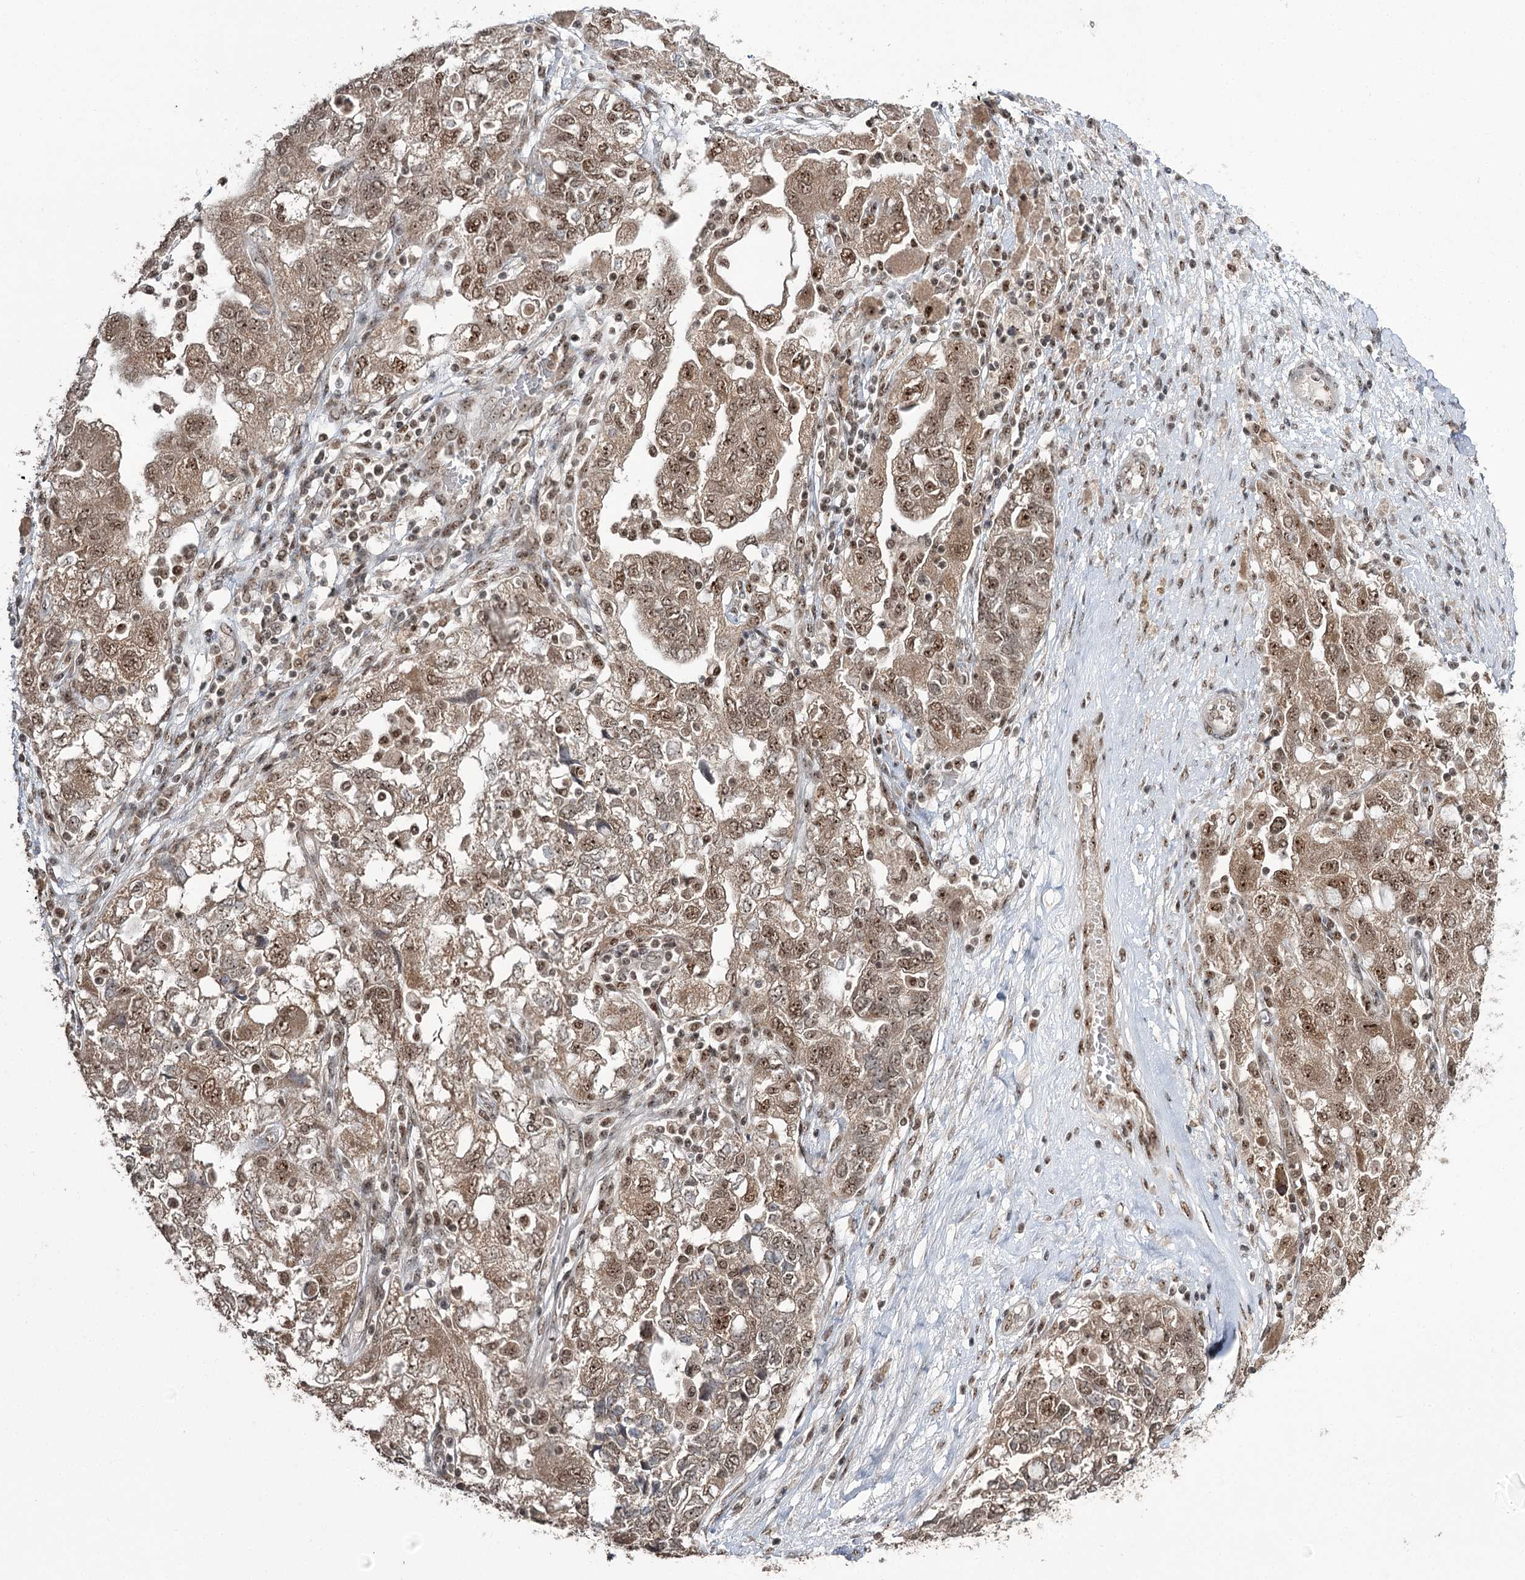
{"staining": {"intensity": "moderate", "quantity": ">75%", "location": "cytoplasmic/membranous,nuclear"}, "tissue": "ovarian cancer", "cell_type": "Tumor cells", "image_type": "cancer", "snomed": [{"axis": "morphology", "description": "Carcinoma, NOS"}, {"axis": "morphology", "description": "Cystadenocarcinoma, serous, NOS"}, {"axis": "topography", "description": "Ovary"}], "caption": "The immunohistochemical stain shows moderate cytoplasmic/membranous and nuclear positivity in tumor cells of ovarian cancer (serous cystadenocarcinoma) tissue. Nuclei are stained in blue.", "gene": "ERCC3", "patient": {"sex": "female", "age": 69}}